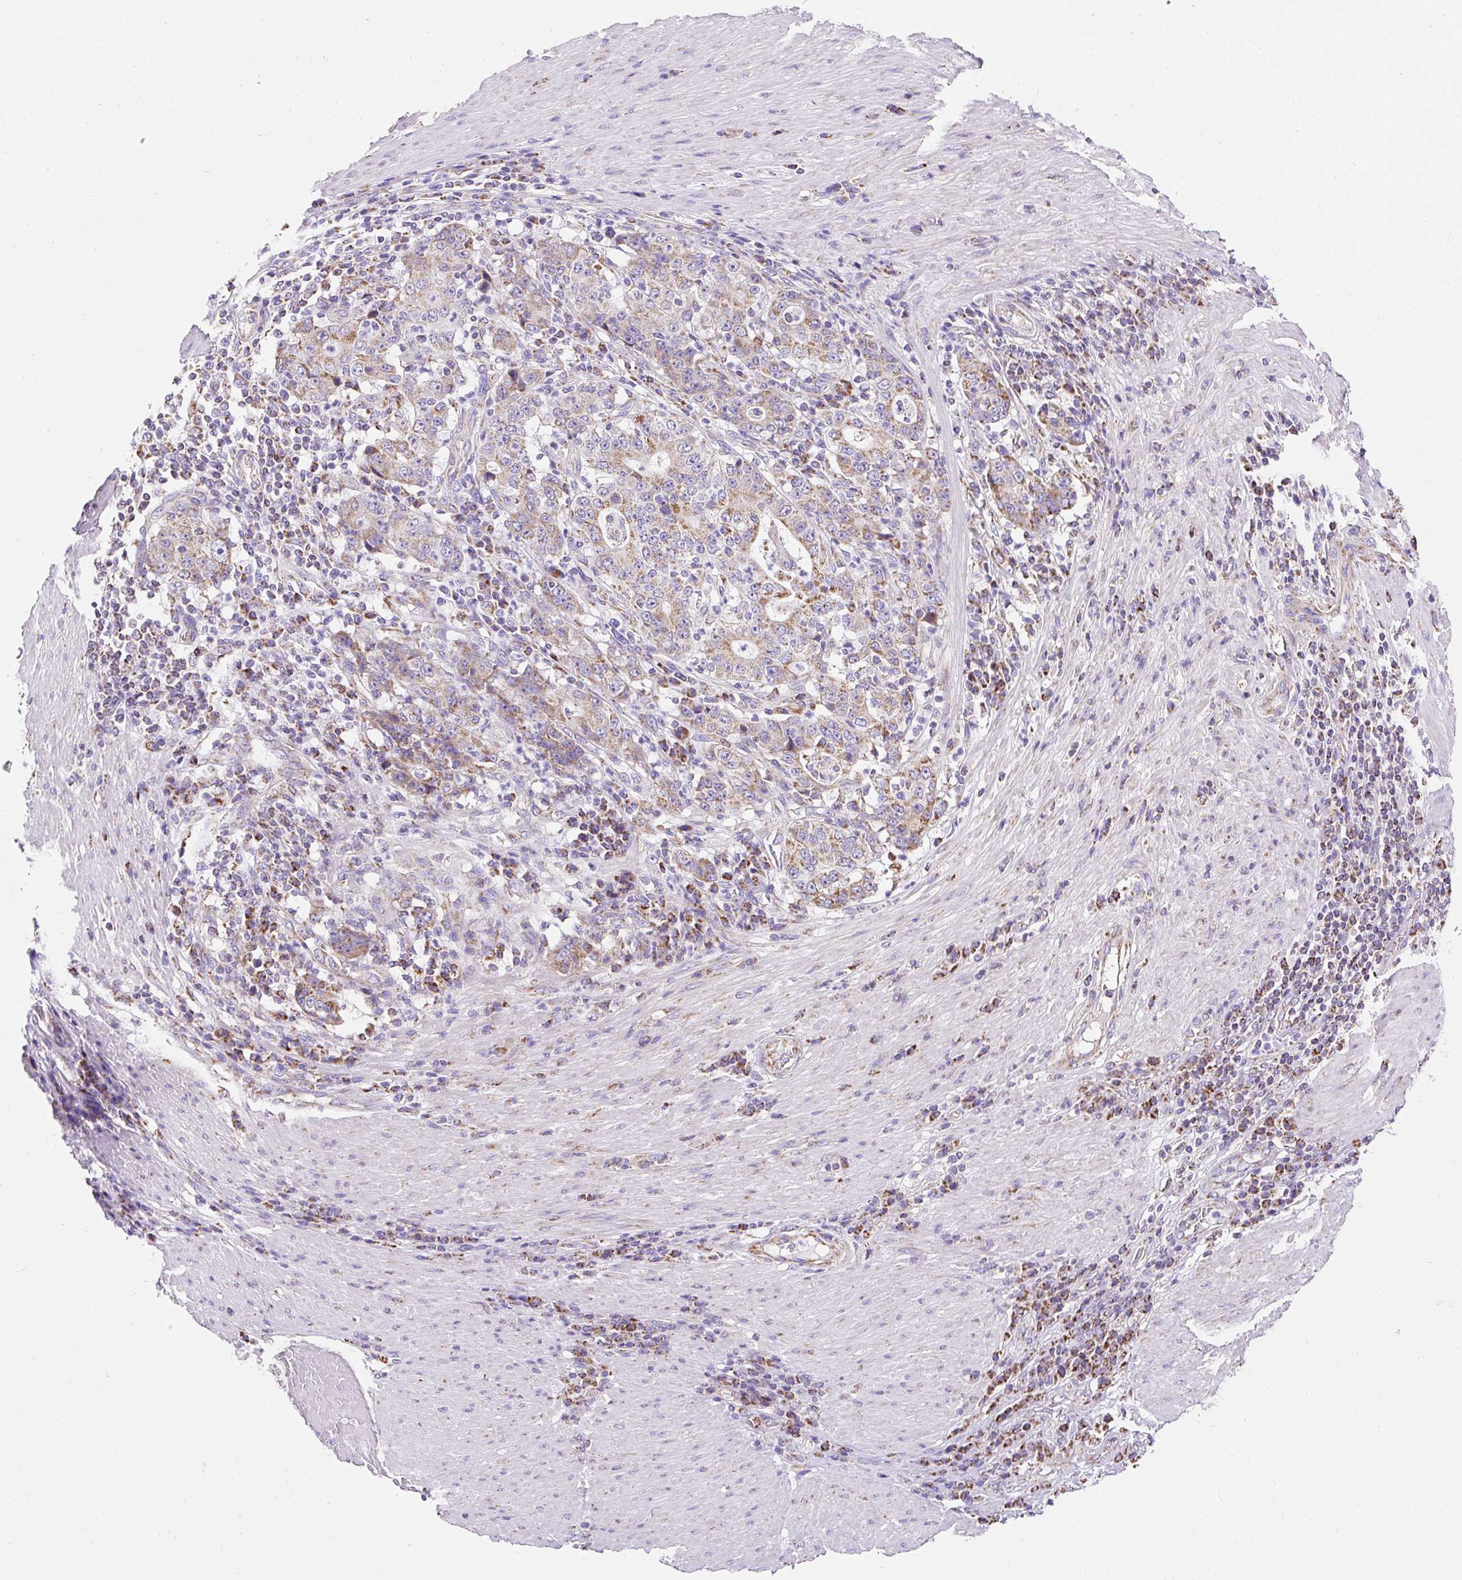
{"staining": {"intensity": "moderate", "quantity": "25%-75%", "location": "cytoplasmic/membranous"}, "tissue": "stomach cancer", "cell_type": "Tumor cells", "image_type": "cancer", "snomed": [{"axis": "morphology", "description": "Normal tissue, NOS"}, {"axis": "morphology", "description": "Adenocarcinoma, NOS"}, {"axis": "topography", "description": "Stomach, upper"}, {"axis": "topography", "description": "Stomach"}], "caption": "IHC image of neoplastic tissue: human stomach cancer (adenocarcinoma) stained using IHC exhibits medium levels of moderate protein expression localized specifically in the cytoplasmic/membranous of tumor cells, appearing as a cytoplasmic/membranous brown color.", "gene": "DAAM2", "patient": {"sex": "male", "age": 59}}